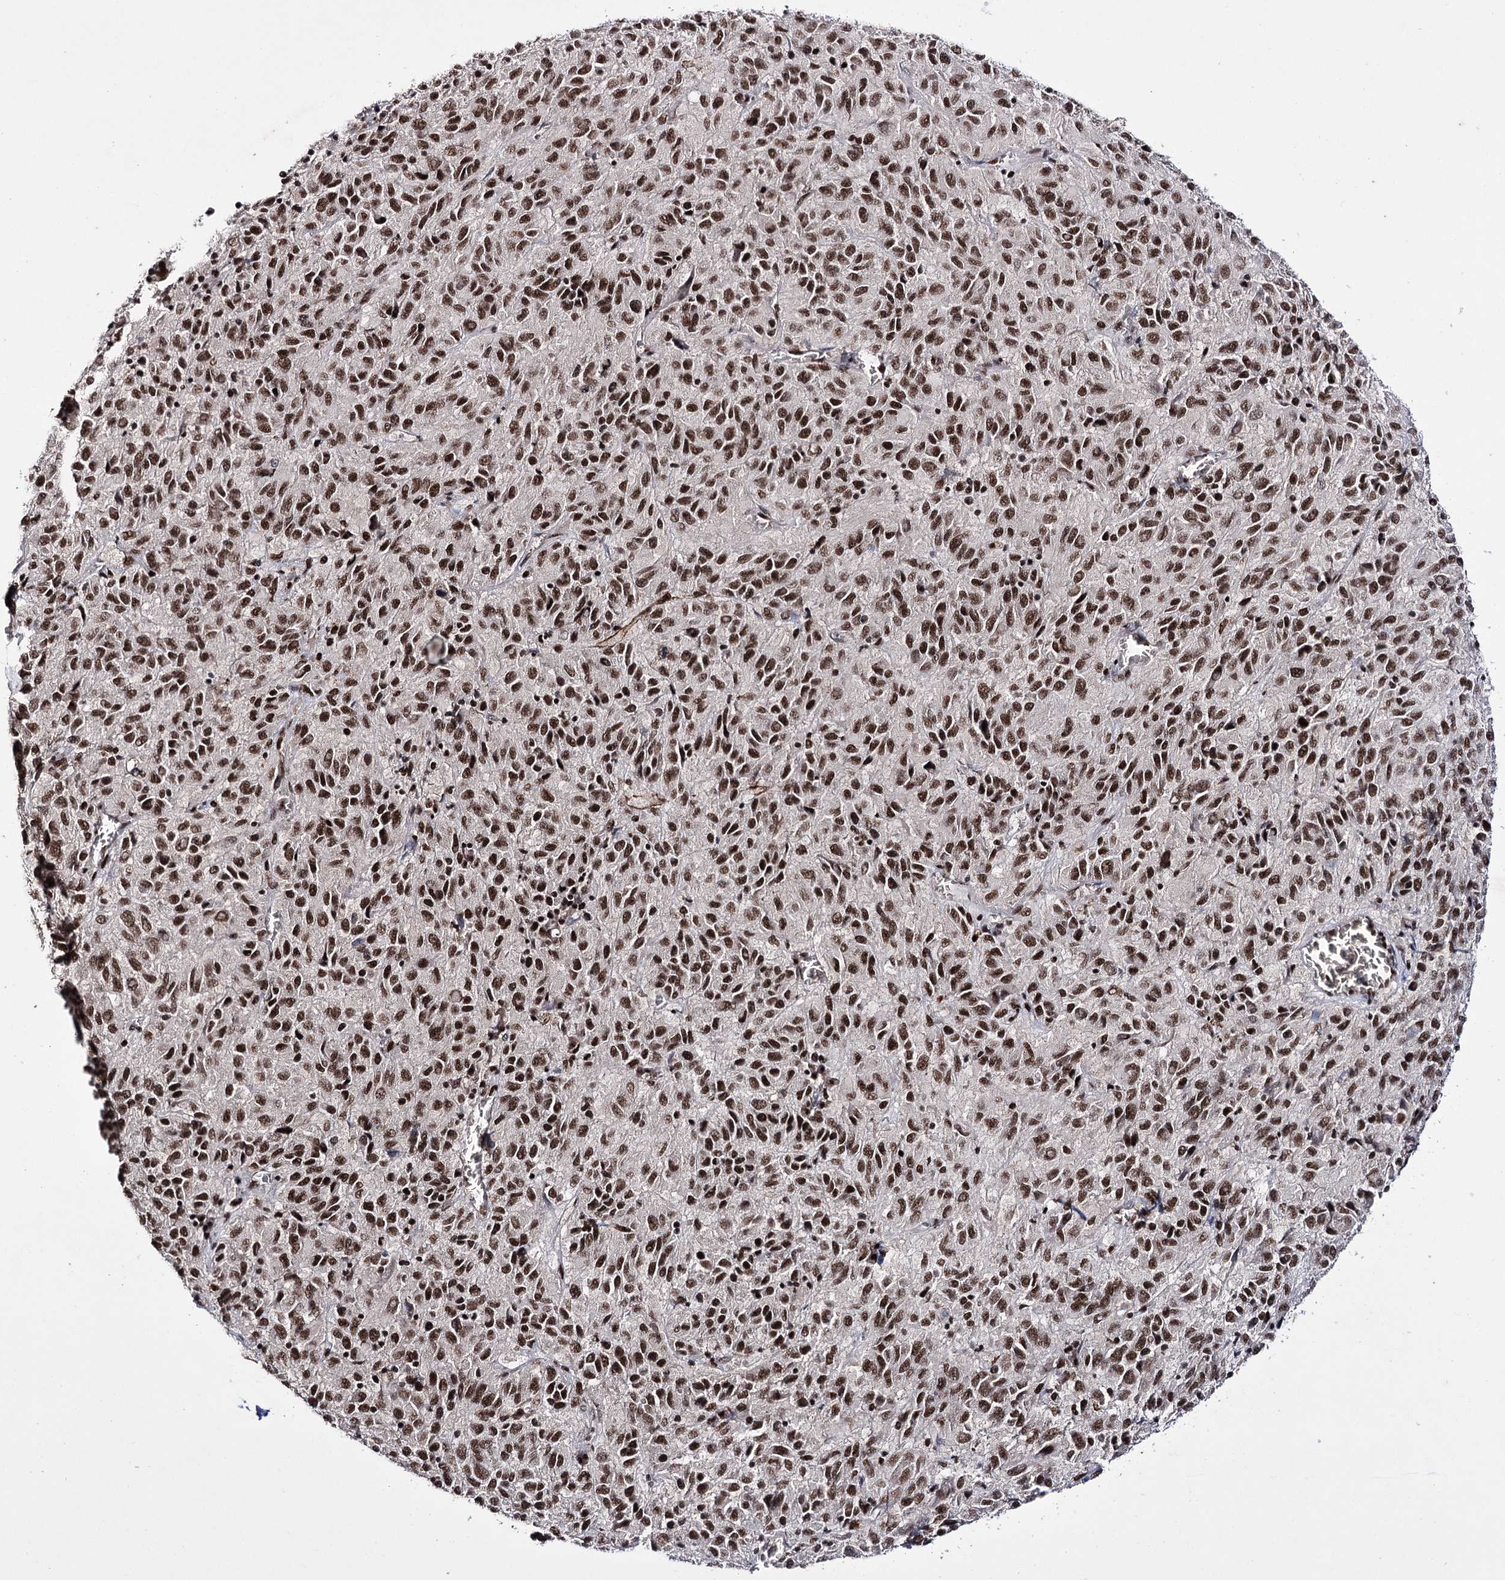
{"staining": {"intensity": "strong", "quantity": ">75%", "location": "nuclear"}, "tissue": "melanoma", "cell_type": "Tumor cells", "image_type": "cancer", "snomed": [{"axis": "morphology", "description": "Malignant melanoma, Metastatic site"}, {"axis": "topography", "description": "Lung"}], "caption": "There is high levels of strong nuclear expression in tumor cells of malignant melanoma (metastatic site), as demonstrated by immunohistochemical staining (brown color).", "gene": "PRPF40A", "patient": {"sex": "male", "age": 64}}